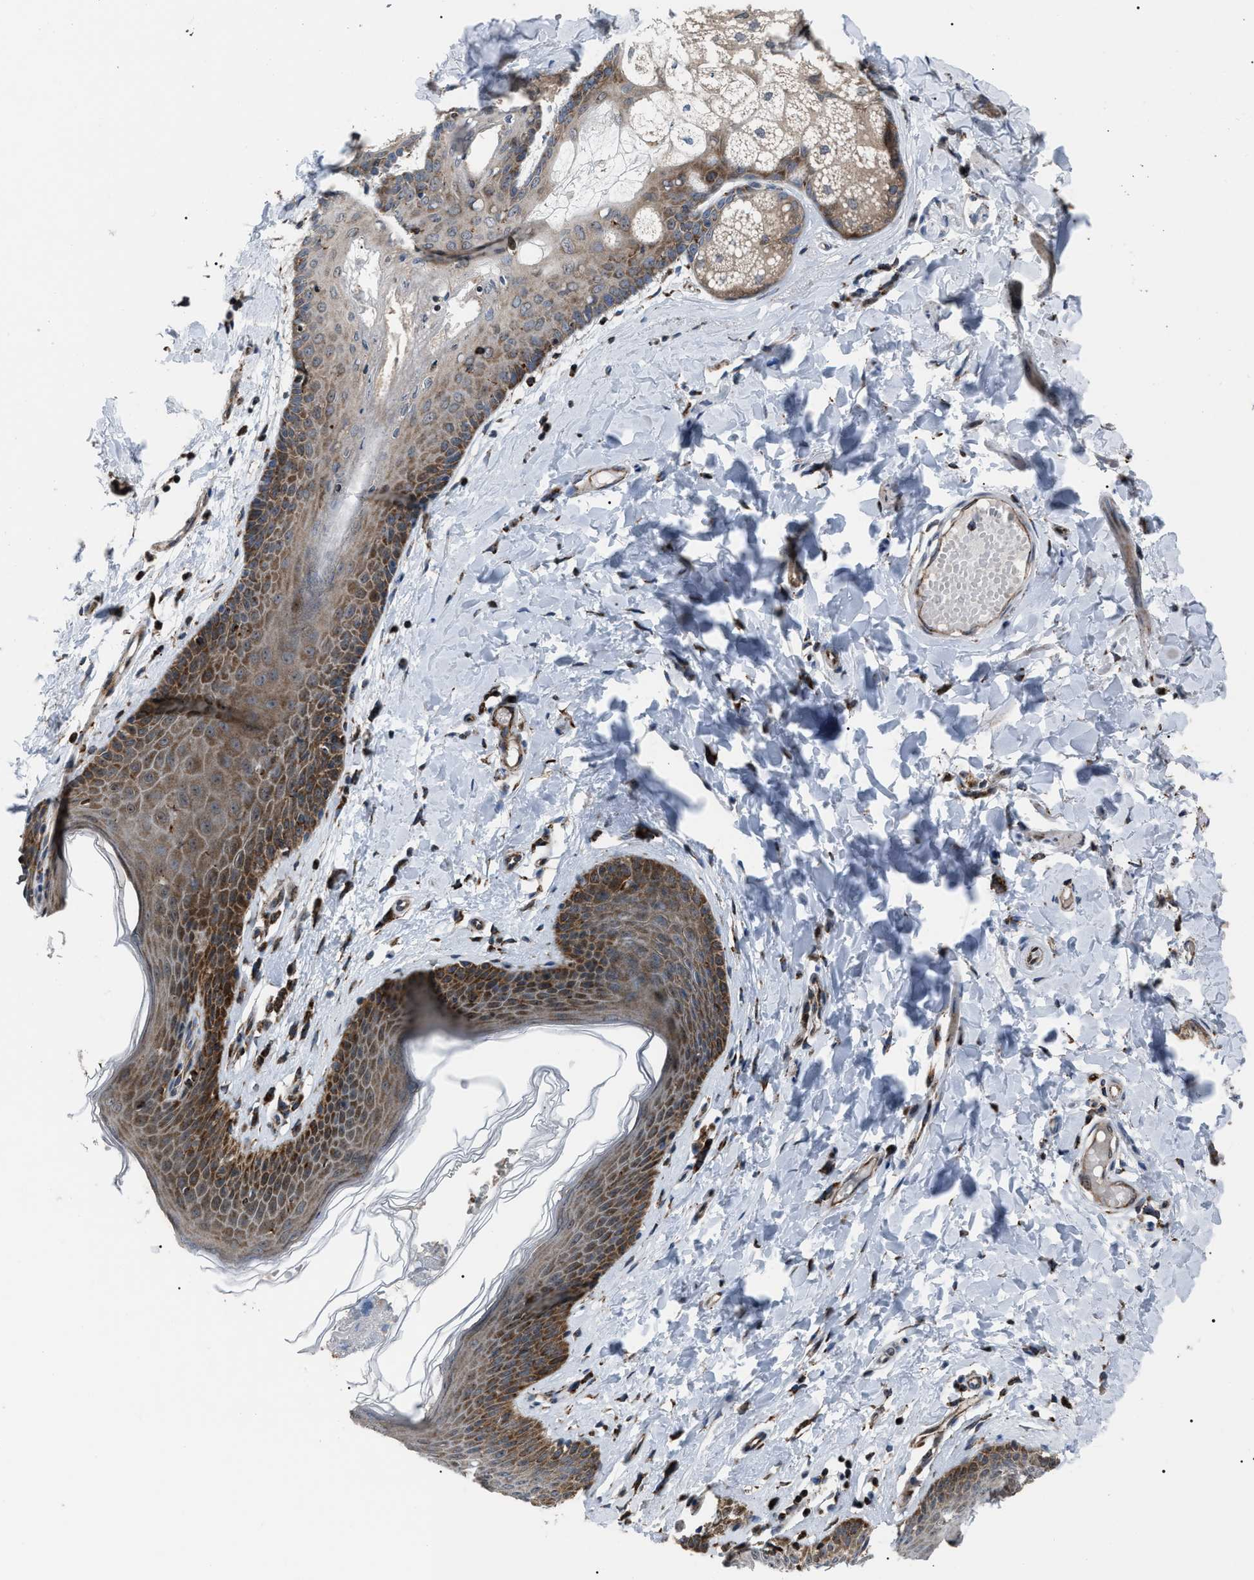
{"staining": {"intensity": "strong", "quantity": ">75%", "location": "cytoplasmic/membranous"}, "tissue": "skin", "cell_type": "Epidermal cells", "image_type": "normal", "snomed": [{"axis": "morphology", "description": "Normal tissue, NOS"}, {"axis": "topography", "description": "Vulva"}], "caption": "Strong cytoplasmic/membranous protein expression is identified in about >75% of epidermal cells in skin. (DAB (3,3'-diaminobenzidine) IHC with brightfield microscopy, high magnification).", "gene": "AGO2", "patient": {"sex": "female", "age": 66}}